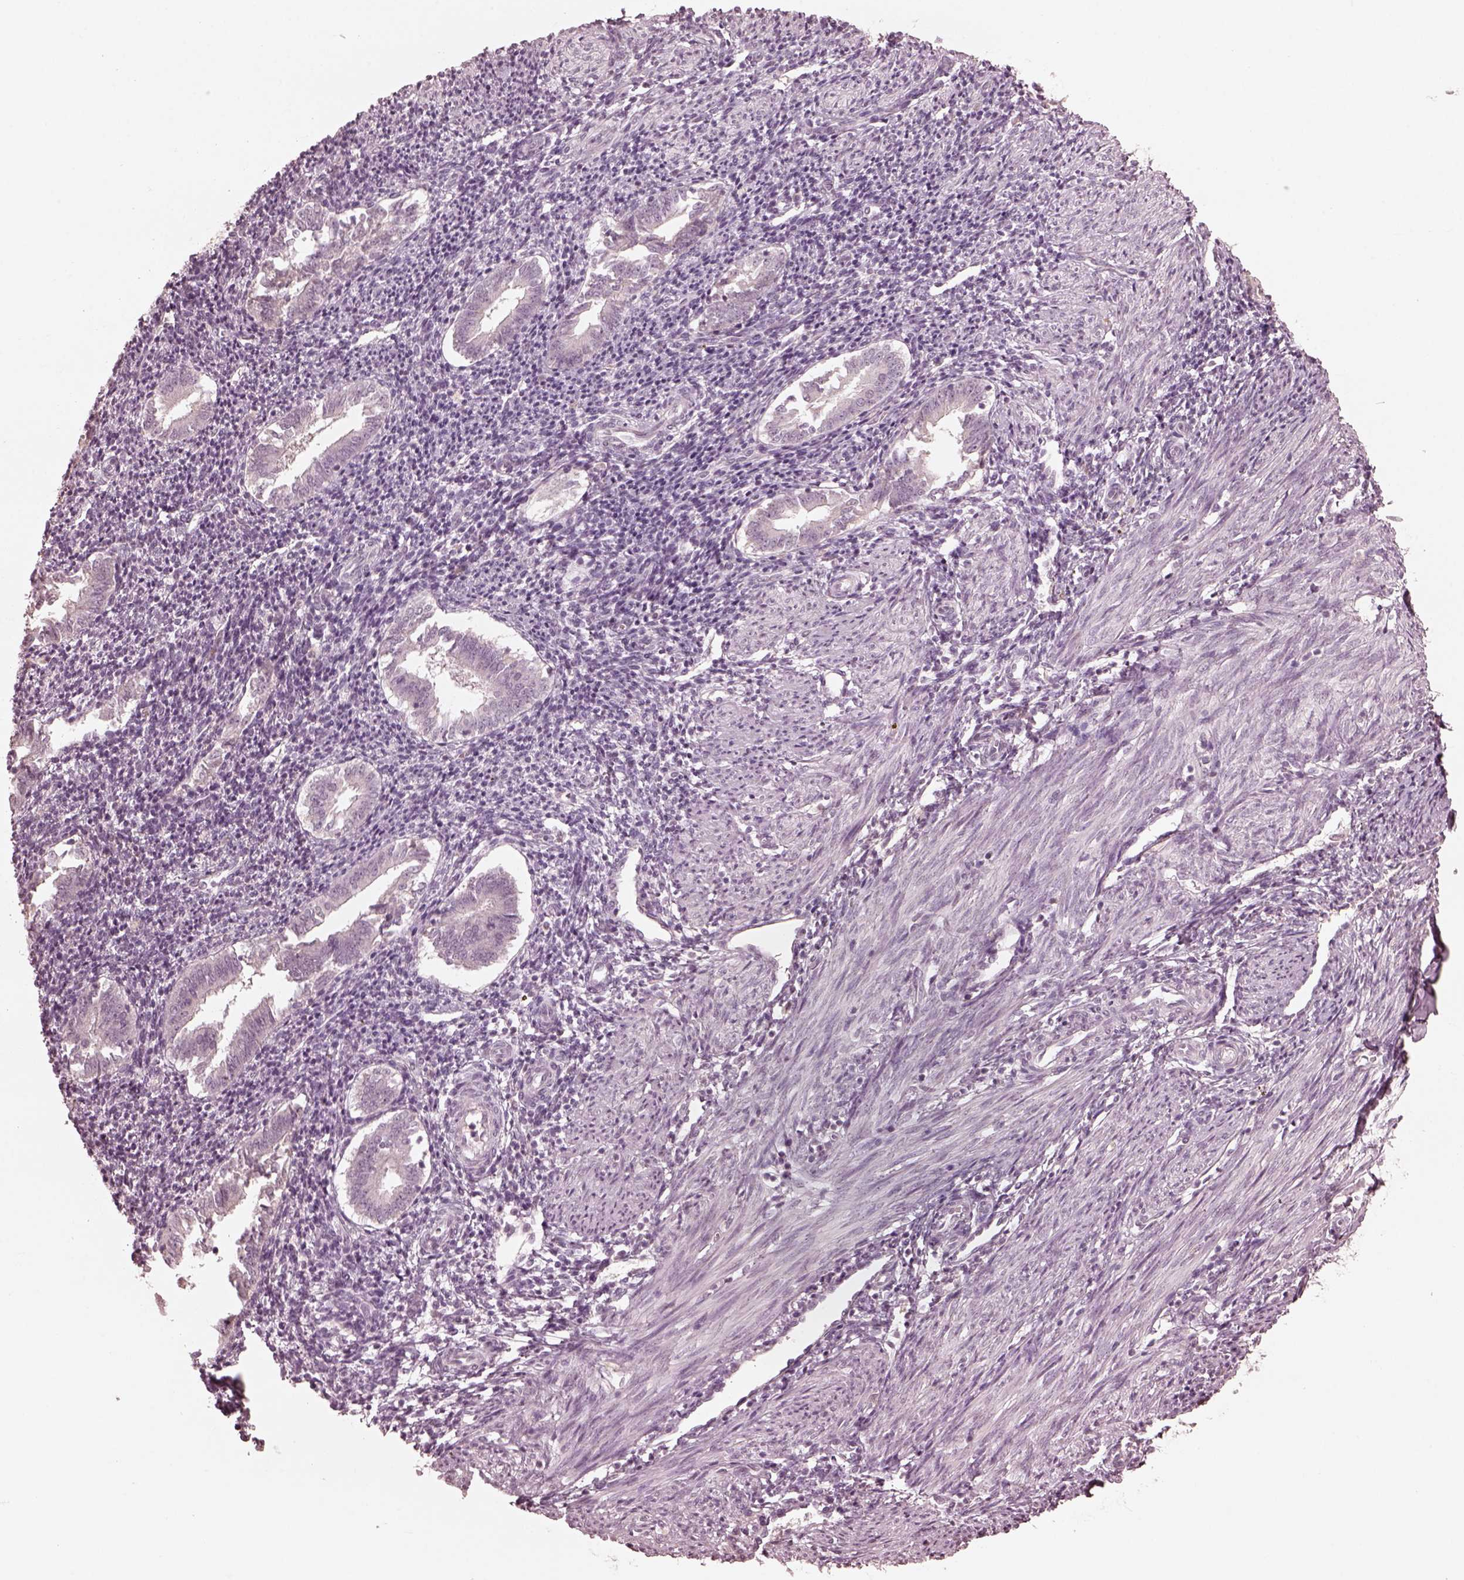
{"staining": {"intensity": "negative", "quantity": "none", "location": "none"}, "tissue": "endometrium", "cell_type": "Cells in endometrial stroma", "image_type": "normal", "snomed": [{"axis": "morphology", "description": "Normal tissue, NOS"}, {"axis": "topography", "description": "Endometrium"}], "caption": "A high-resolution image shows immunohistochemistry (IHC) staining of unremarkable endometrium, which demonstrates no significant staining in cells in endometrial stroma.", "gene": "KRT79", "patient": {"sex": "female", "age": 25}}